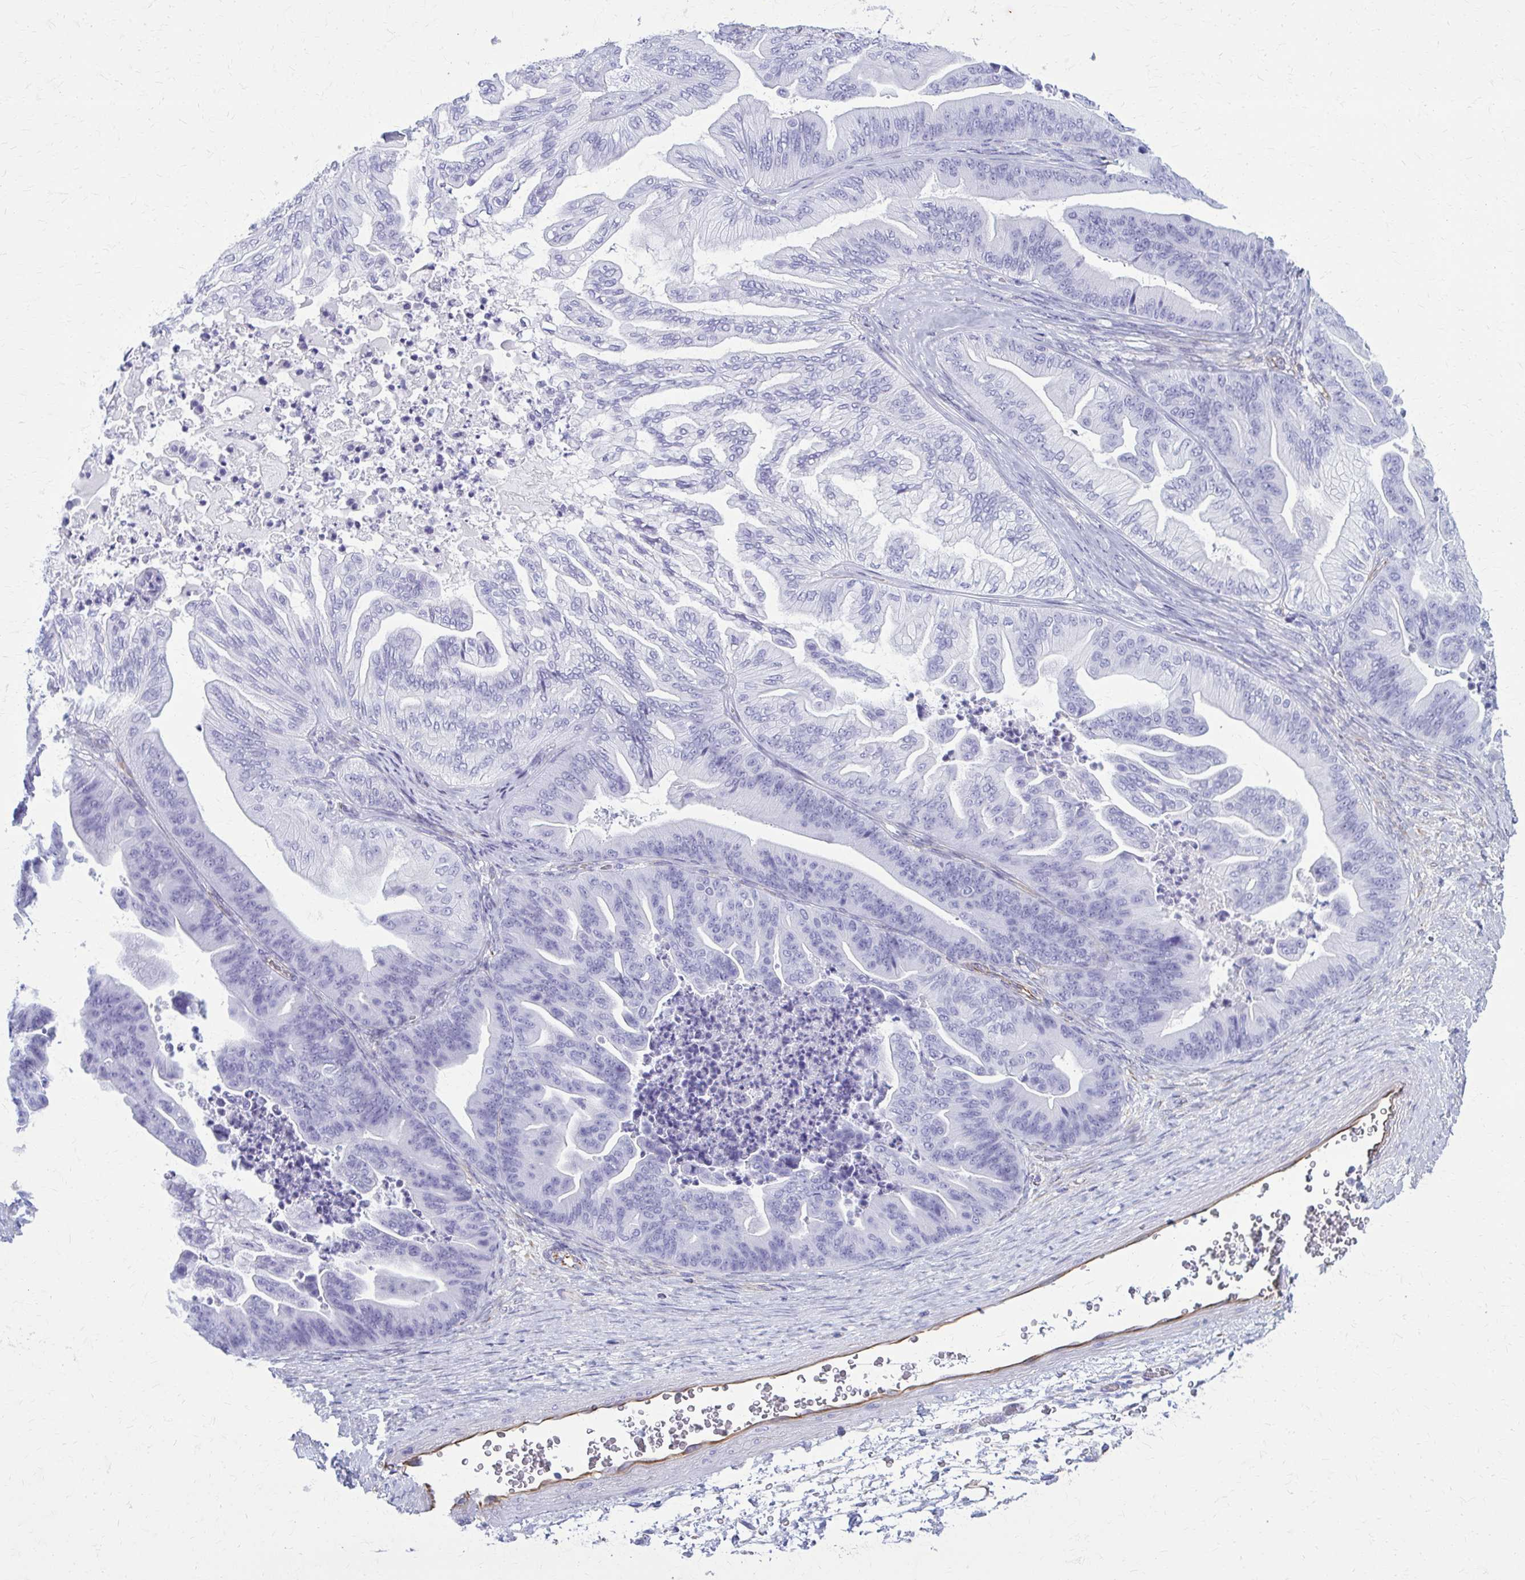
{"staining": {"intensity": "negative", "quantity": "none", "location": "none"}, "tissue": "ovarian cancer", "cell_type": "Tumor cells", "image_type": "cancer", "snomed": [{"axis": "morphology", "description": "Cystadenocarcinoma, mucinous, NOS"}, {"axis": "topography", "description": "Ovary"}], "caption": "A histopathology image of ovarian mucinous cystadenocarcinoma stained for a protein displays no brown staining in tumor cells. (DAB (3,3'-diaminobenzidine) IHC visualized using brightfield microscopy, high magnification).", "gene": "GFAP", "patient": {"sex": "female", "age": 67}}